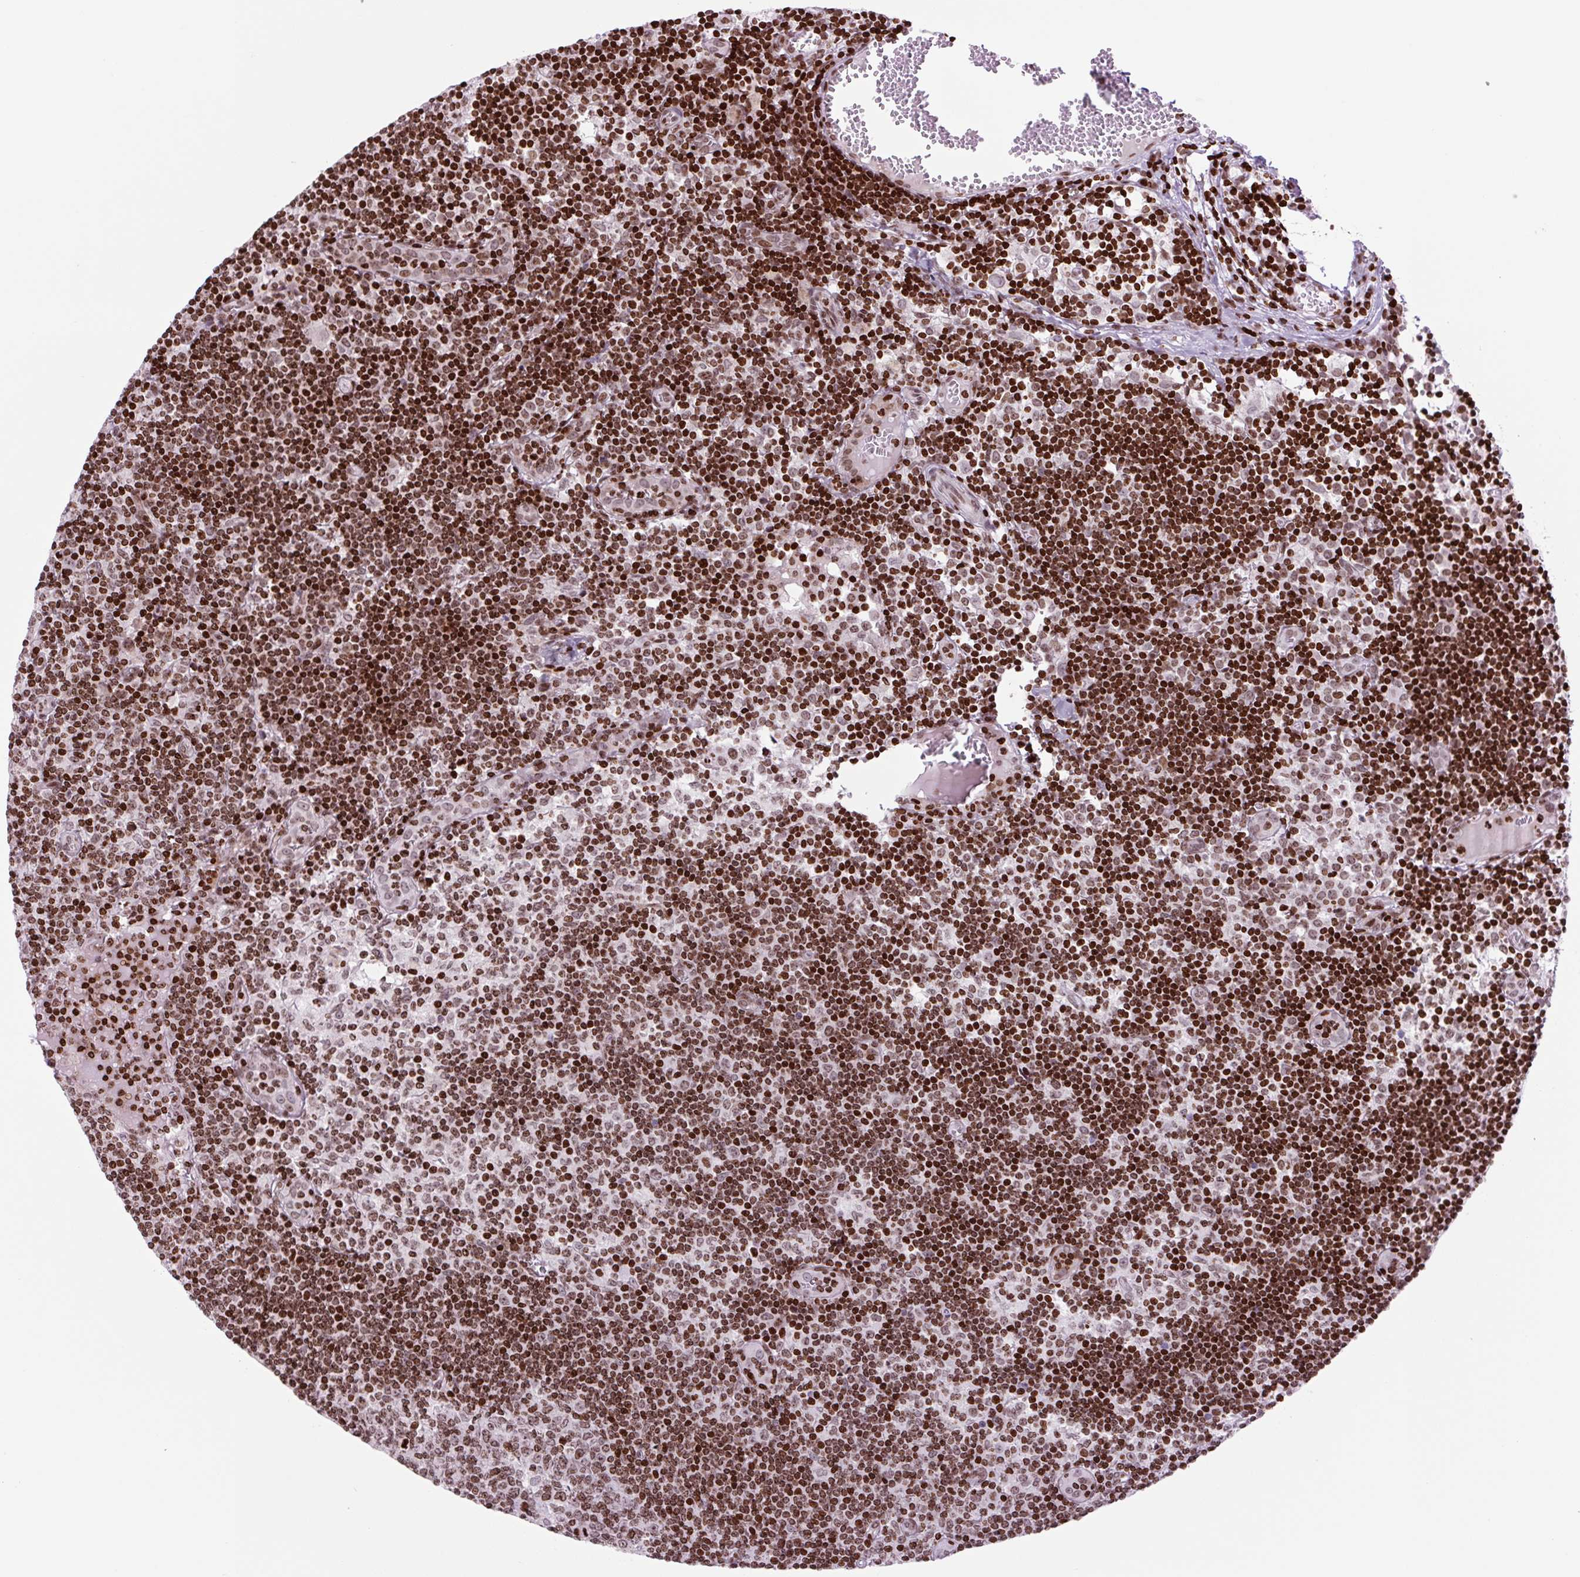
{"staining": {"intensity": "strong", "quantity": ">75%", "location": "nuclear"}, "tissue": "lymph node", "cell_type": "Germinal center cells", "image_type": "normal", "snomed": [{"axis": "morphology", "description": "Normal tissue, NOS"}, {"axis": "topography", "description": "Lymph node"}], "caption": "Brown immunohistochemical staining in unremarkable lymph node shows strong nuclear expression in about >75% of germinal center cells. (IHC, brightfield microscopy, high magnification).", "gene": "H1", "patient": {"sex": "female", "age": 45}}